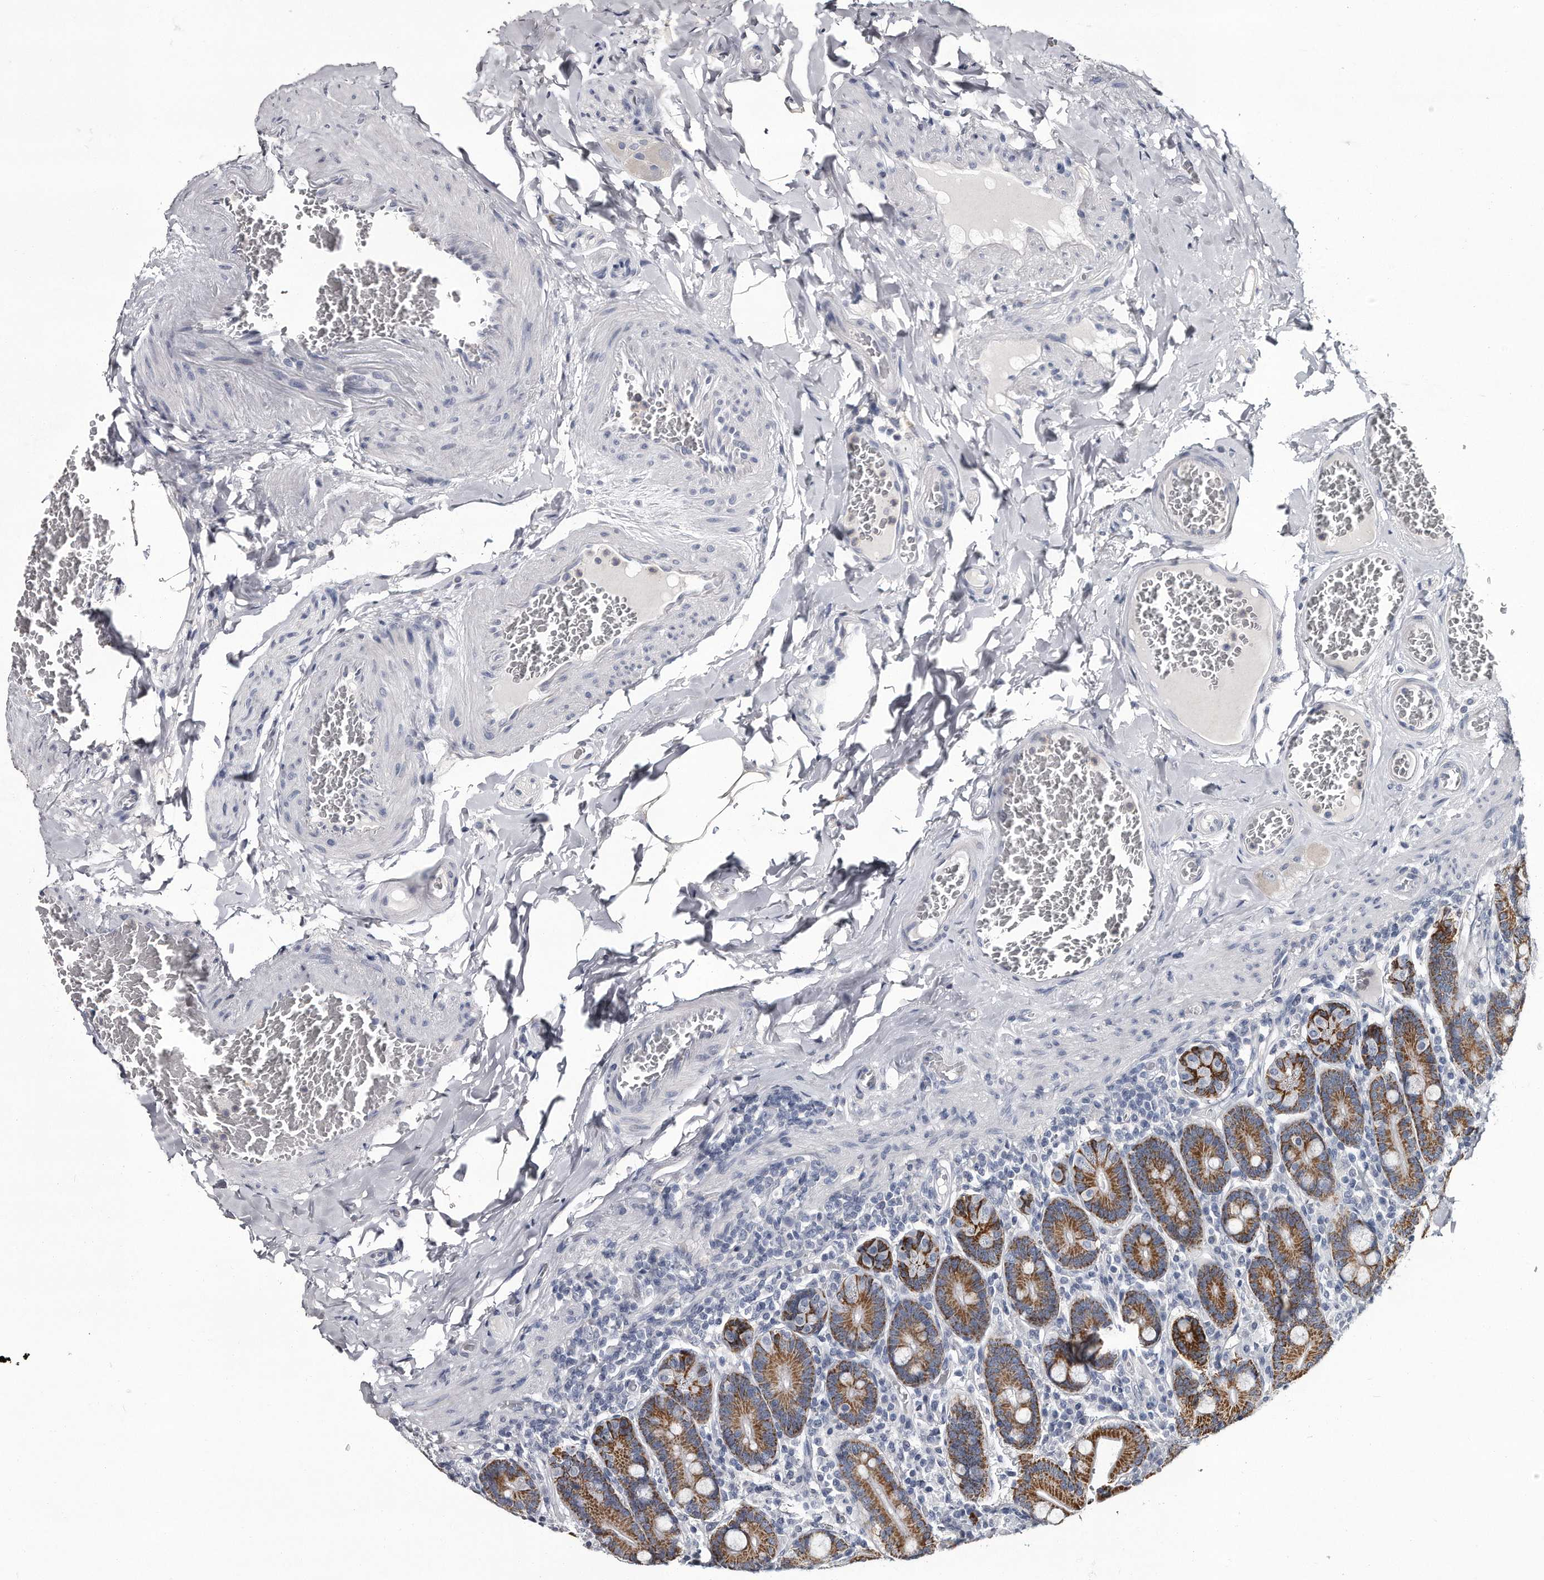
{"staining": {"intensity": "strong", "quantity": ">75%", "location": "cytoplasmic/membranous"}, "tissue": "duodenum", "cell_type": "Glandular cells", "image_type": "normal", "snomed": [{"axis": "morphology", "description": "Normal tissue, NOS"}, {"axis": "topography", "description": "Duodenum"}], "caption": "The histopathology image demonstrates staining of benign duodenum, revealing strong cytoplasmic/membranous protein positivity (brown color) within glandular cells.", "gene": "GAPVD1", "patient": {"sex": "female", "age": 62}}